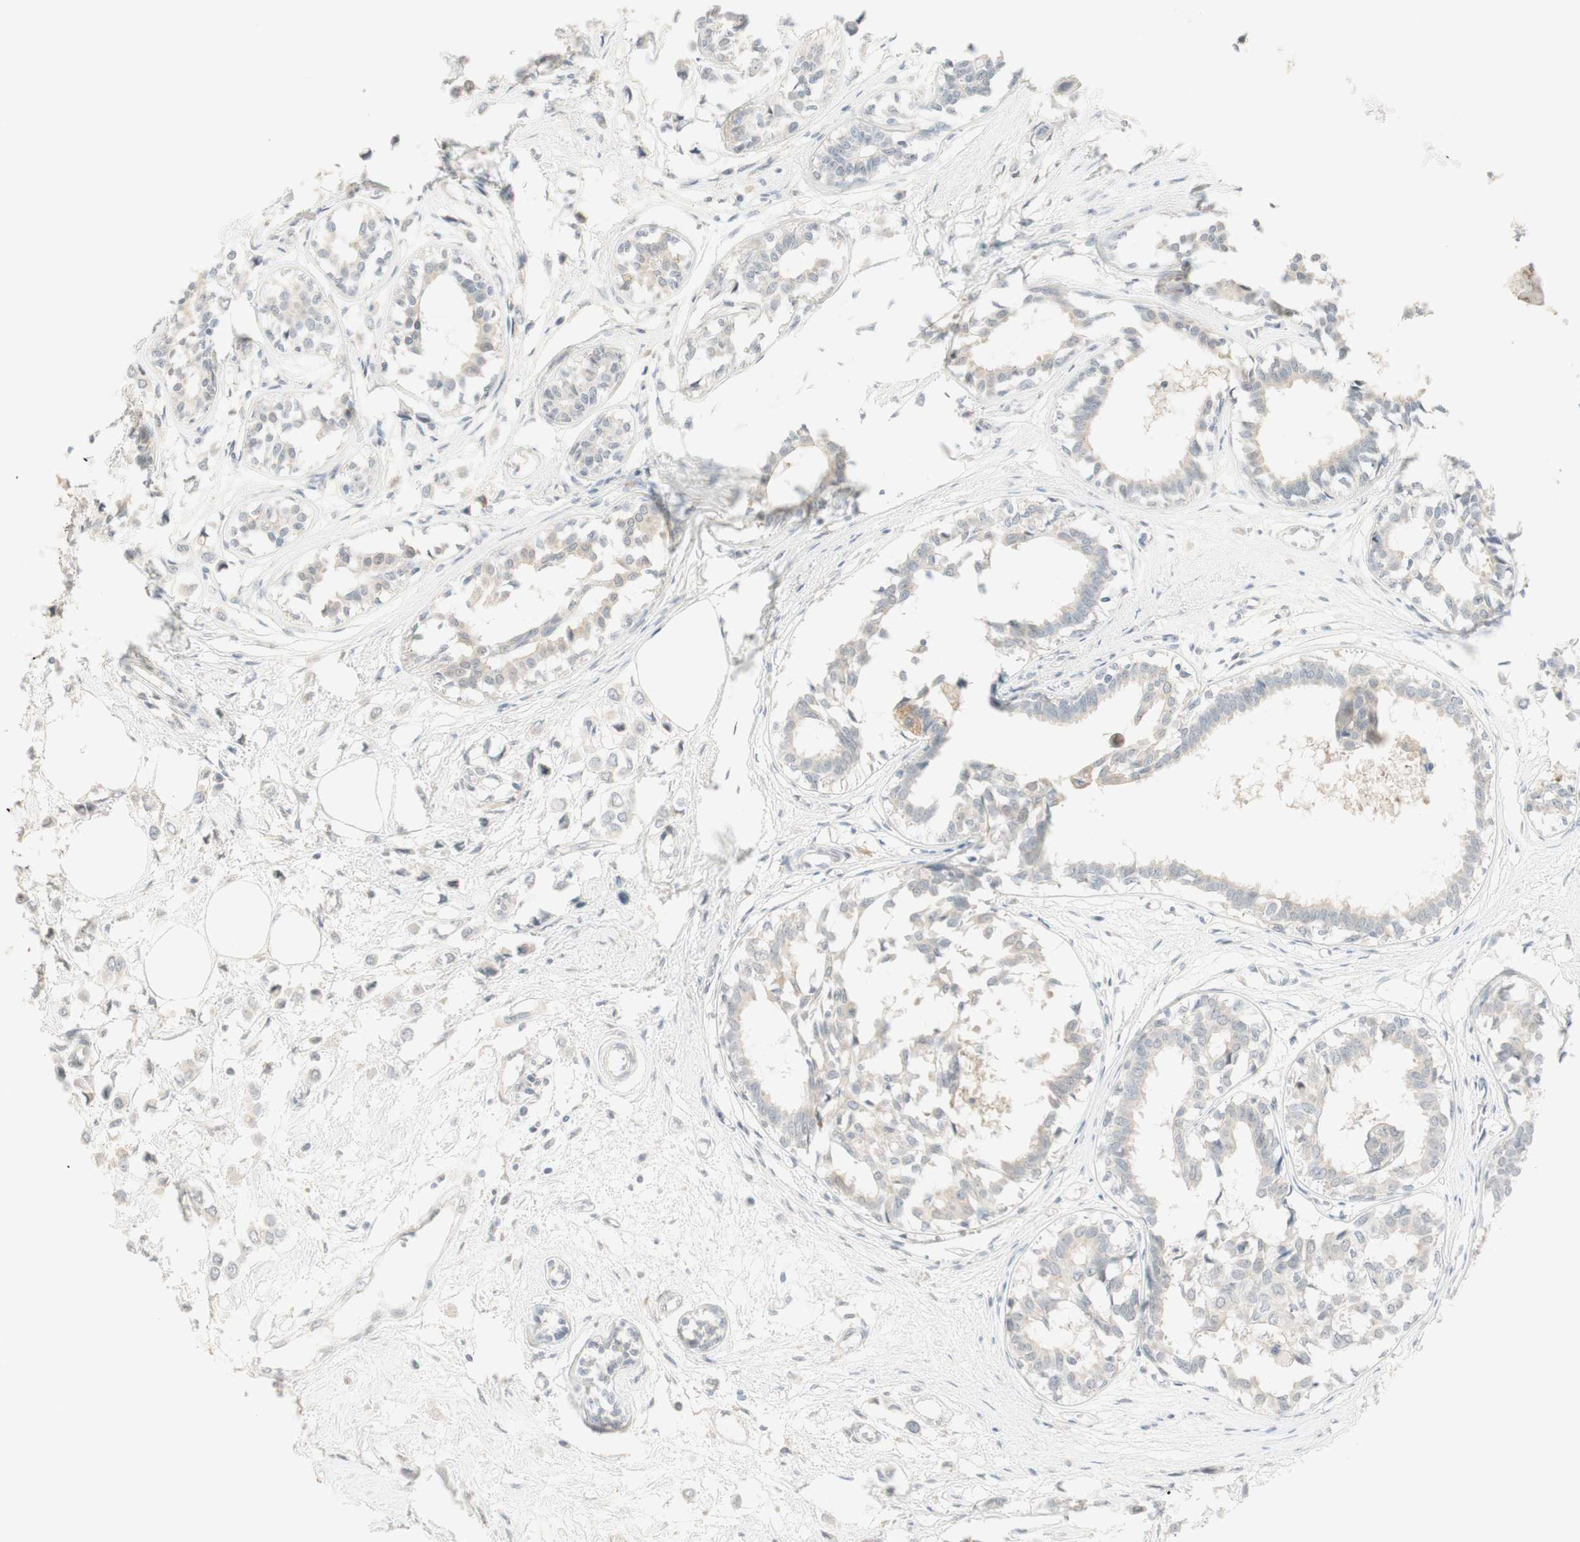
{"staining": {"intensity": "negative", "quantity": "none", "location": "none"}, "tissue": "breast cancer", "cell_type": "Tumor cells", "image_type": "cancer", "snomed": [{"axis": "morphology", "description": "Lobular carcinoma"}, {"axis": "topography", "description": "Breast"}], "caption": "Tumor cells are negative for protein expression in human lobular carcinoma (breast). (DAB IHC, high magnification).", "gene": "PLCD4", "patient": {"sex": "female", "age": 51}}